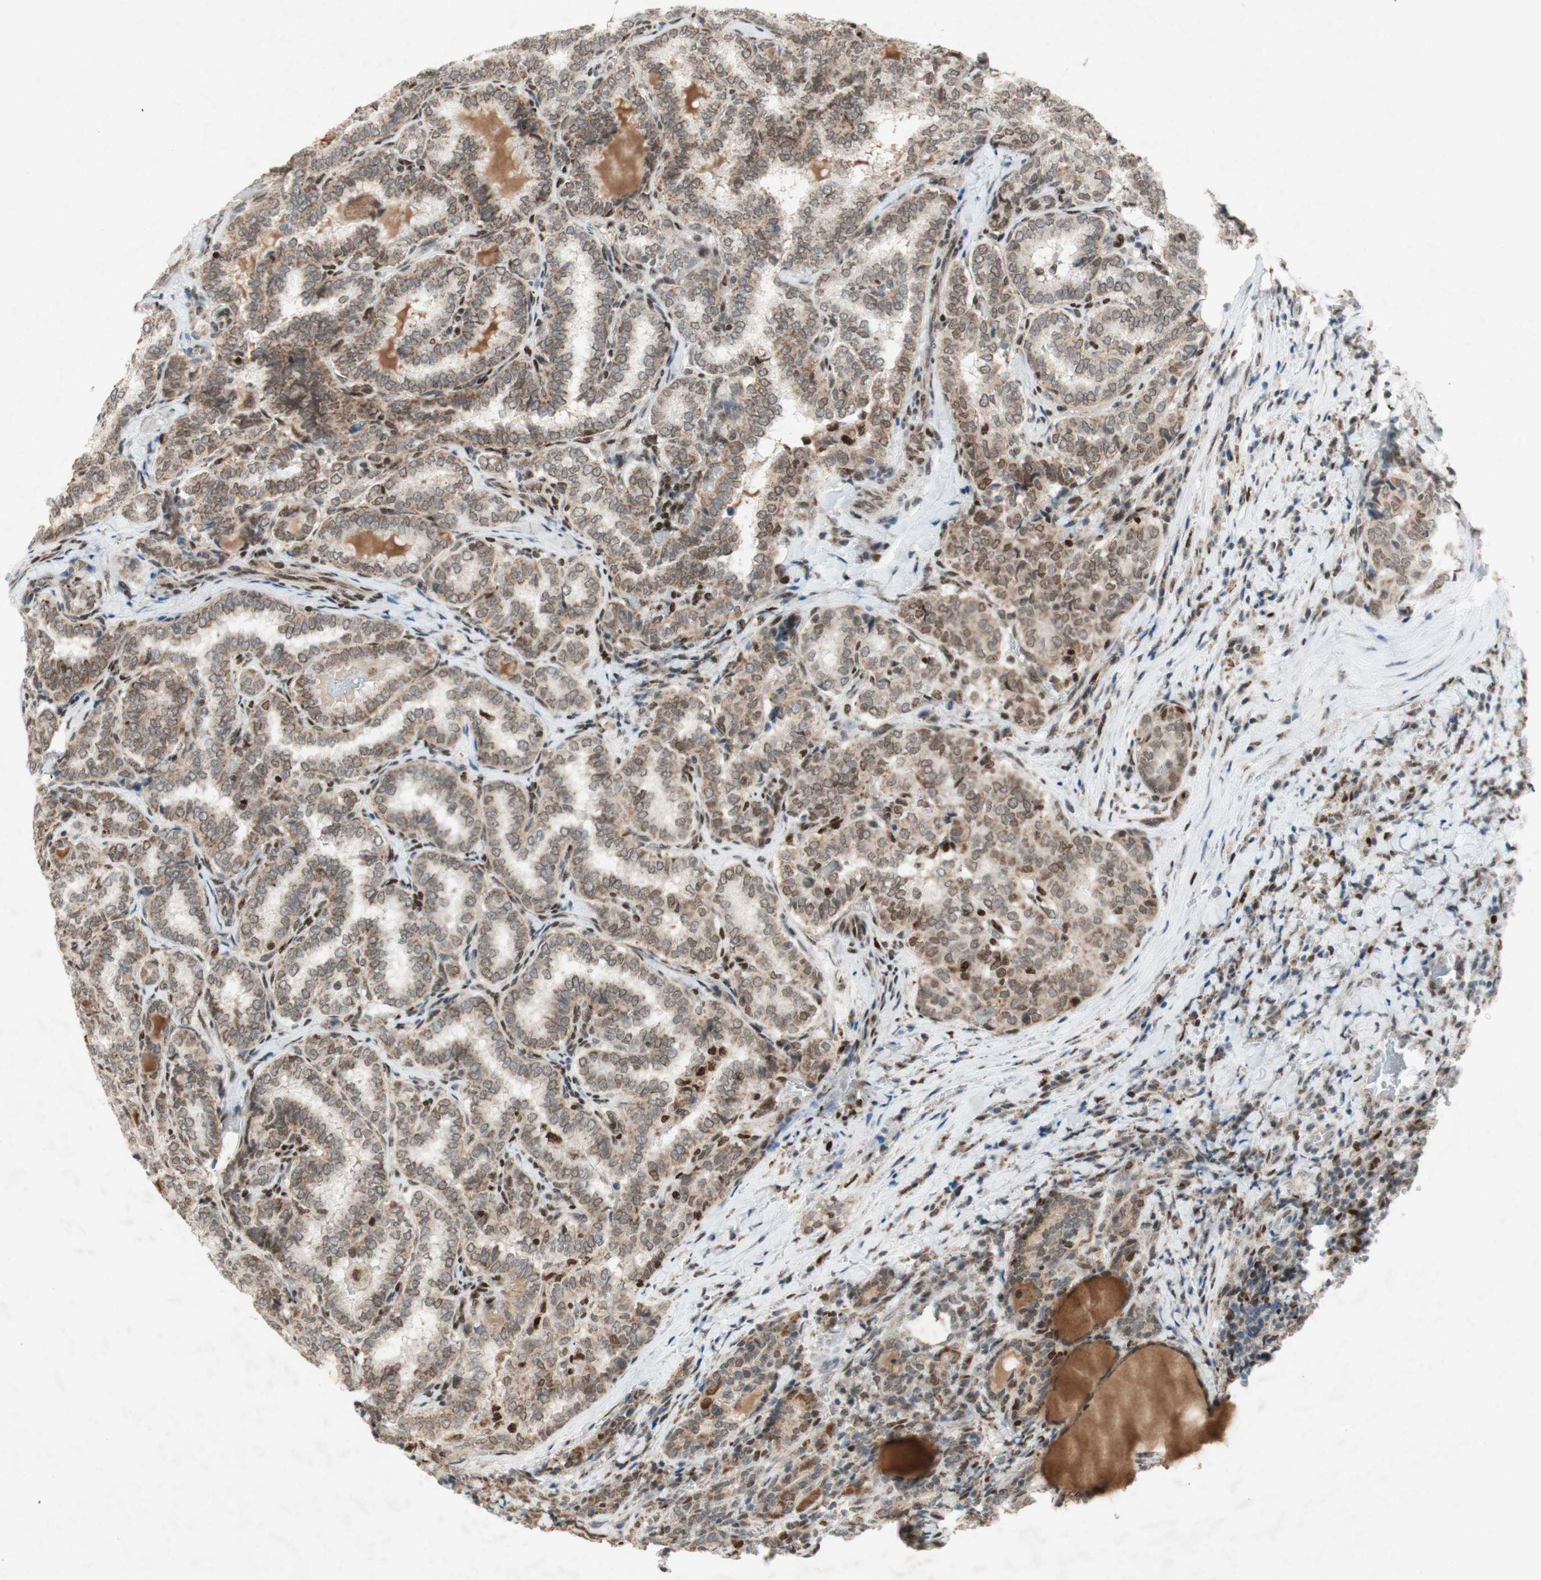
{"staining": {"intensity": "weak", "quantity": ">75%", "location": "cytoplasmic/membranous"}, "tissue": "thyroid cancer", "cell_type": "Tumor cells", "image_type": "cancer", "snomed": [{"axis": "morphology", "description": "Normal tissue, NOS"}, {"axis": "morphology", "description": "Papillary adenocarcinoma, NOS"}, {"axis": "topography", "description": "Thyroid gland"}], "caption": "A micrograph of thyroid cancer stained for a protein shows weak cytoplasmic/membranous brown staining in tumor cells.", "gene": "DNMT3A", "patient": {"sex": "female", "age": 30}}